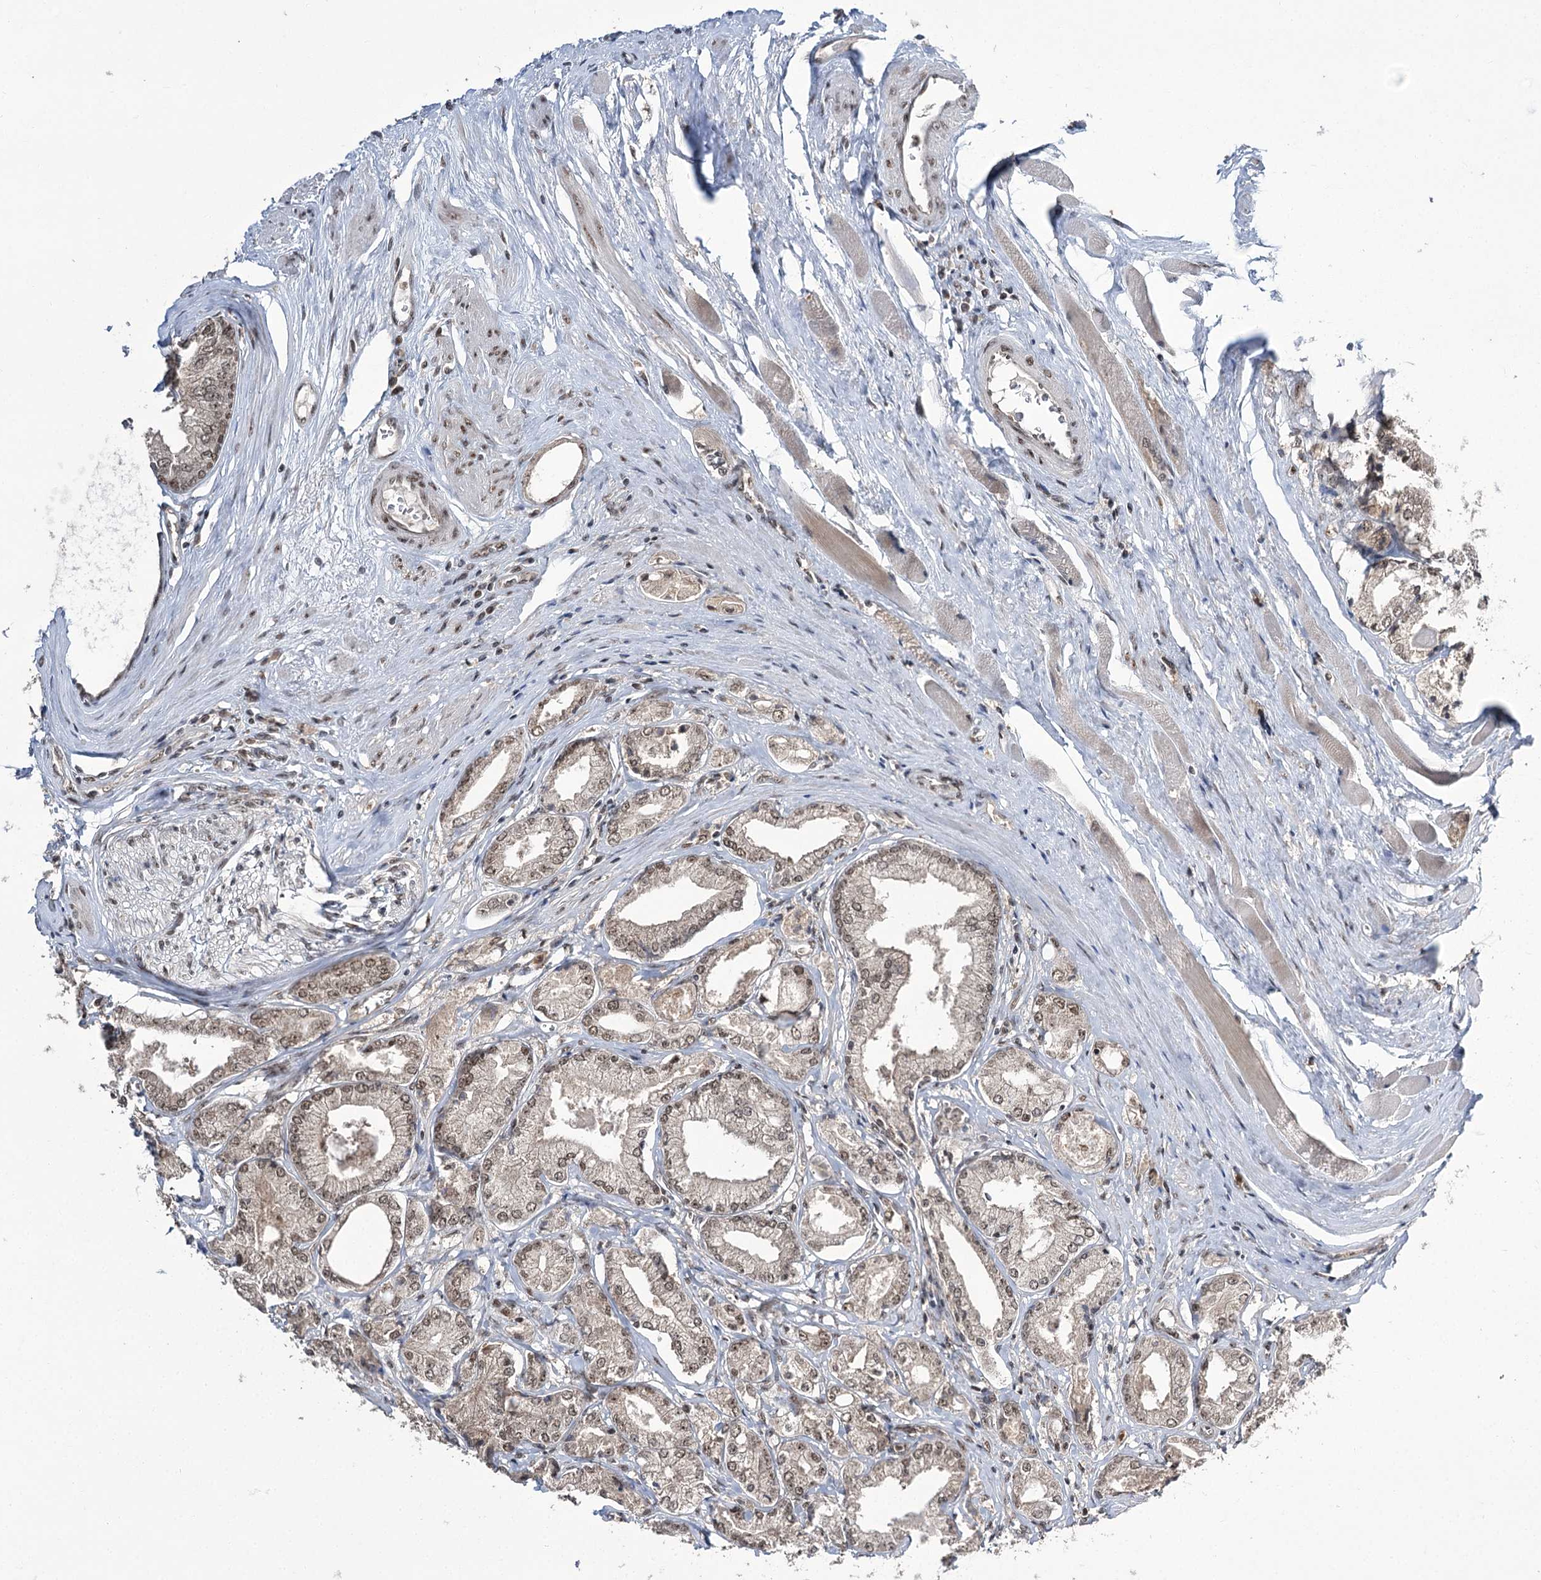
{"staining": {"intensity": "weak", "quantity": "25%-75%", "location": "nuclear"}, "tissue": "prostate cancer", "cell_type": "Tumor cells", "image_type": "cancer", "snomed": [{"axis": "morphology", "description": "Adenocarcinoma, Low grade"}, {"axis": "topography", "description": "Prostate"}], "caption": "A brown stain highlights weak nuclear staining of a protein in prostate cancer (adenocarcinoma (low-grade)) tumor cells.", "gene": "ERCC3", "patient": {"sex": "male", "age": 60}}